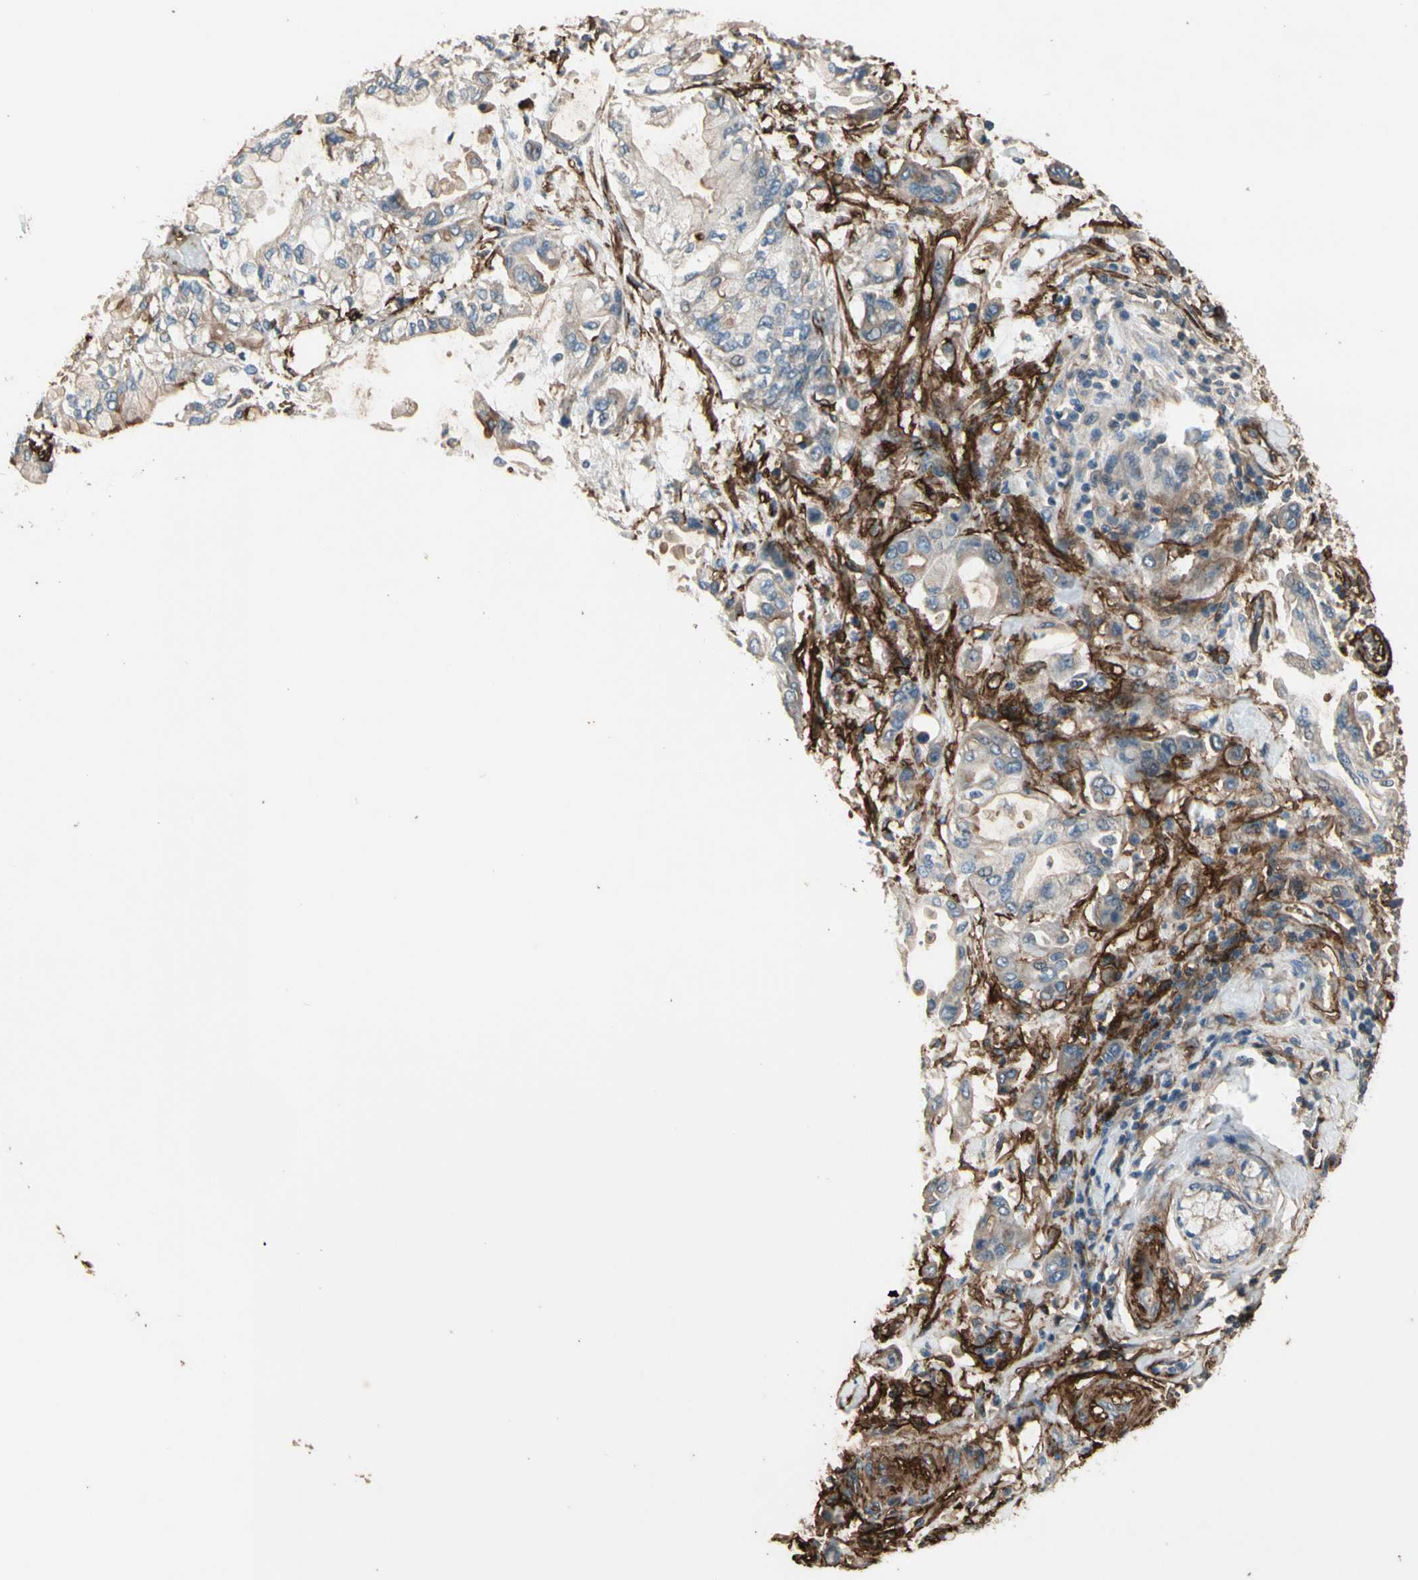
{"staining": {"intensity": "weak", "quantity": ">75%", "location": "cytoplasmic/membranous"}, "tissue": "pancreatic cancer", "cell_type": "Tumor cells", "image_type": "cancer", "snomed": [{"axis": "morphology", "description": "Adenocarcinoma, NOS"}, {"axis": "morphology", "description": "Adenocarcinoma, metastatic, NOS"}, {"axis": "topography", "description": "Lymph node"}, {"axis": "topography", "description": "Pancreas"}, {"axis": "topography", "description": "Duodenum"}], "caption": "Immunohistochemistry image of pancreatic adenocarcinoma stained for a protein (brown), which demonstrates low levels of weak cytoplasmic/membranous staining in about >75% of tumor cells.", "gene": "SUSD2", "patient": {"sex": "female", "age": 64}}